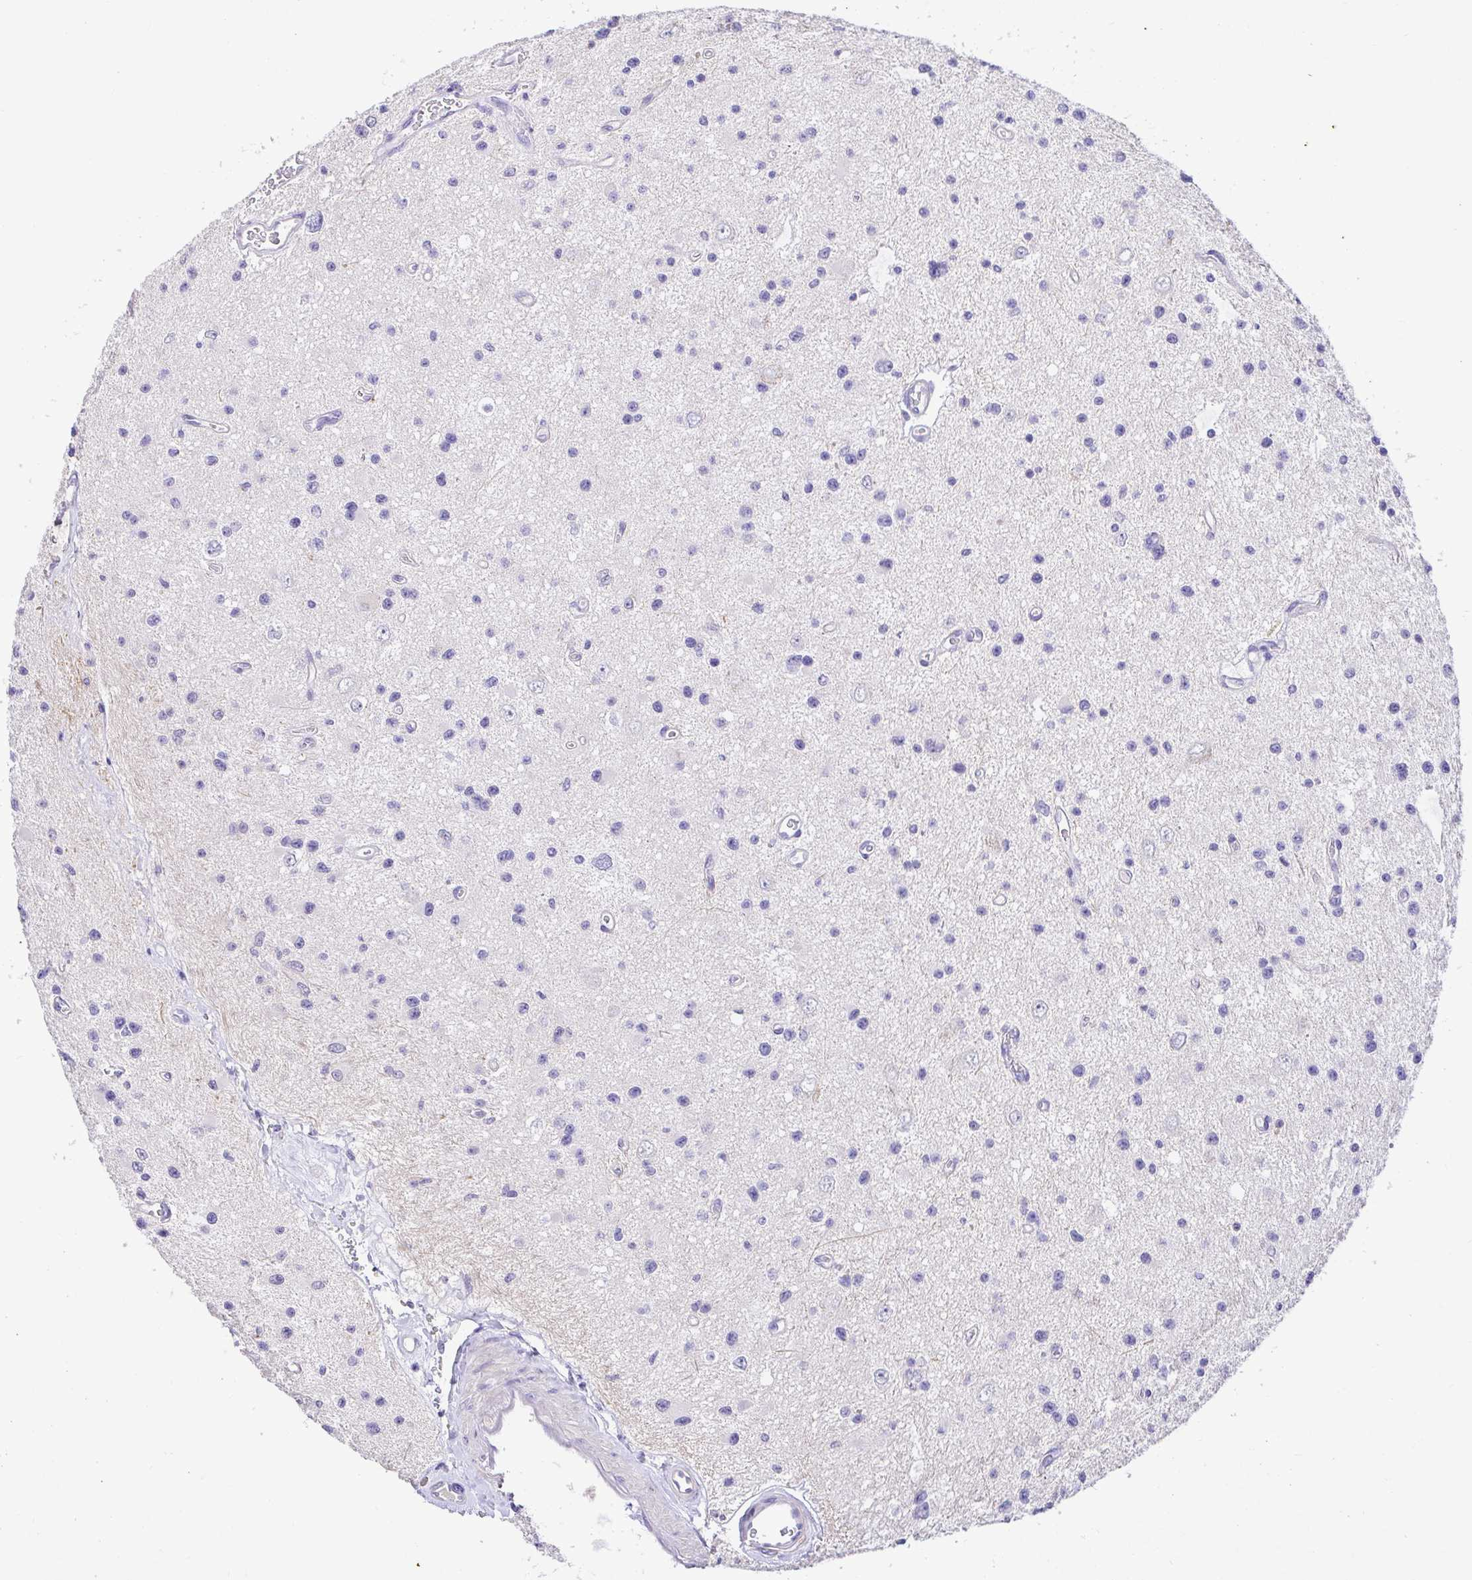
{"staining": {"intensity": "negative", "quantity": "none", "location": "none"}, "tissue": "glioma", "cell_type": "Tumor cells", "image_type": "cancer", "snomed": [{"axis": "morphology", "description": "Glioma, malignant, Low grade"}, {"axis": "topography", "description": "Brain"}], "caption": "Immunohistochemistry (IHC) photomicrograph of neoplastic tissue: malignant glioma (low-grade) stained with DAB reveals no significant protein staining in tumor cells.", "gene": "CDO1", "patient": {"sex": "male", "age": 43}}